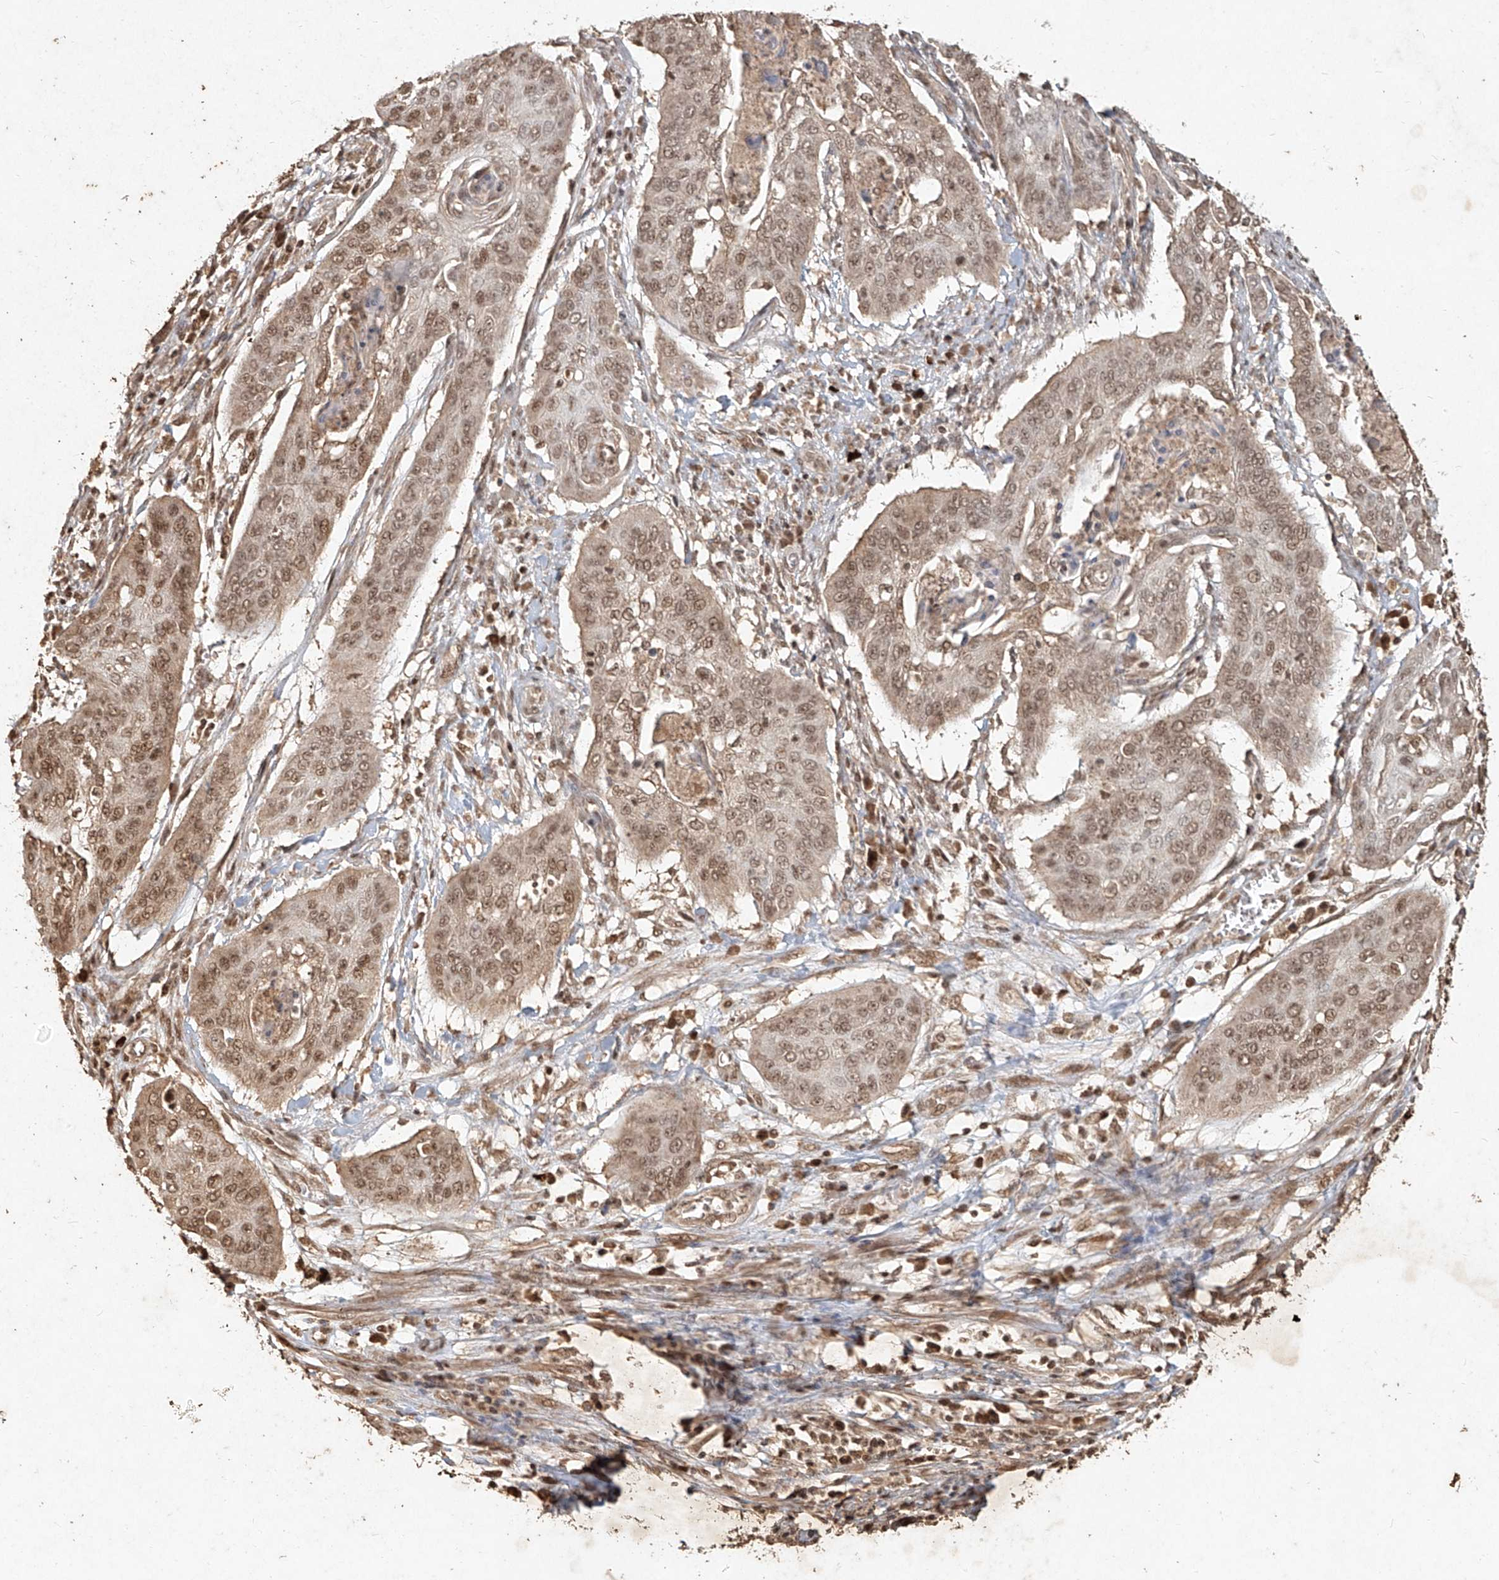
{"staining": {"intensity": "moderate", "quantity": ">75%", "location": "nuclear"}, "tissue": "cervical cancer", "cell_type": "Tumor cells", "image_type": "cancer", "snomed": [{"axis": "morphology", "description": "Squamous cell carcinoma, NOS"}, {"axis": "topography", "description": "Cervix"}], "caption": "Protein expression by IHC exhibits moderate nuclear positivity in about >75% of tumor cells in squamous cell carcinoma (cervical).", "gene": "UBE2K", "patient": {"sex": "female", "age": 39}}